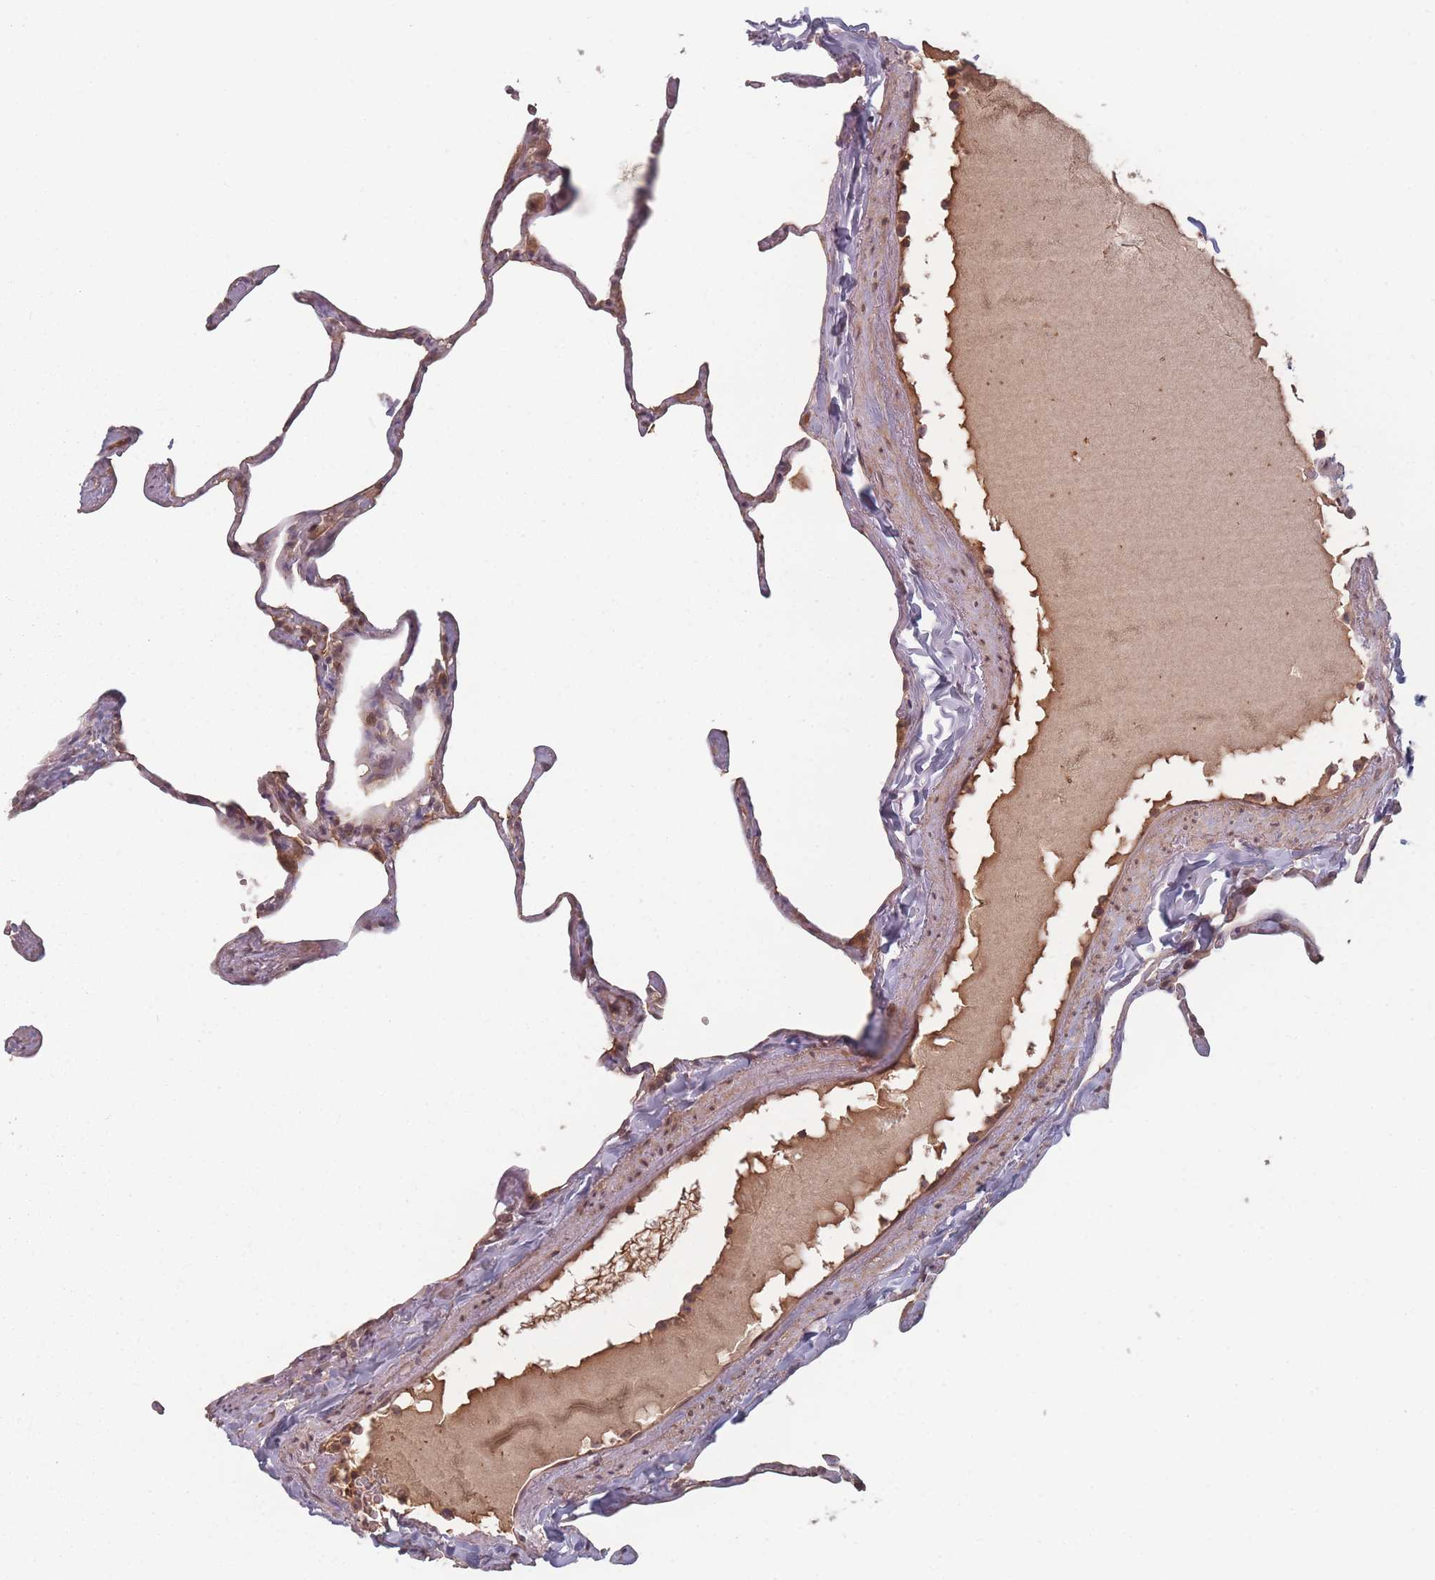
{"staining": {"intensity": "weak", "quantity": "25%-75%", "location": "cytoplasmic/membranous"}, "tissue": "lung", "cell_type": "Alveolar cells", "image_type": "normal", "snomed": [{"axis": "morphology", "description": "Normal tissue, NOS"}, {"axis": "topography", "description": "Lung"}], "caption": "The histopathology image exhibits a brown stain indicating the presence of a protein in the cytoplasmic/membranous of alveolar cells in lung.", "gene": "HAGH", "patient": {"sex": "male", "age": 65}}